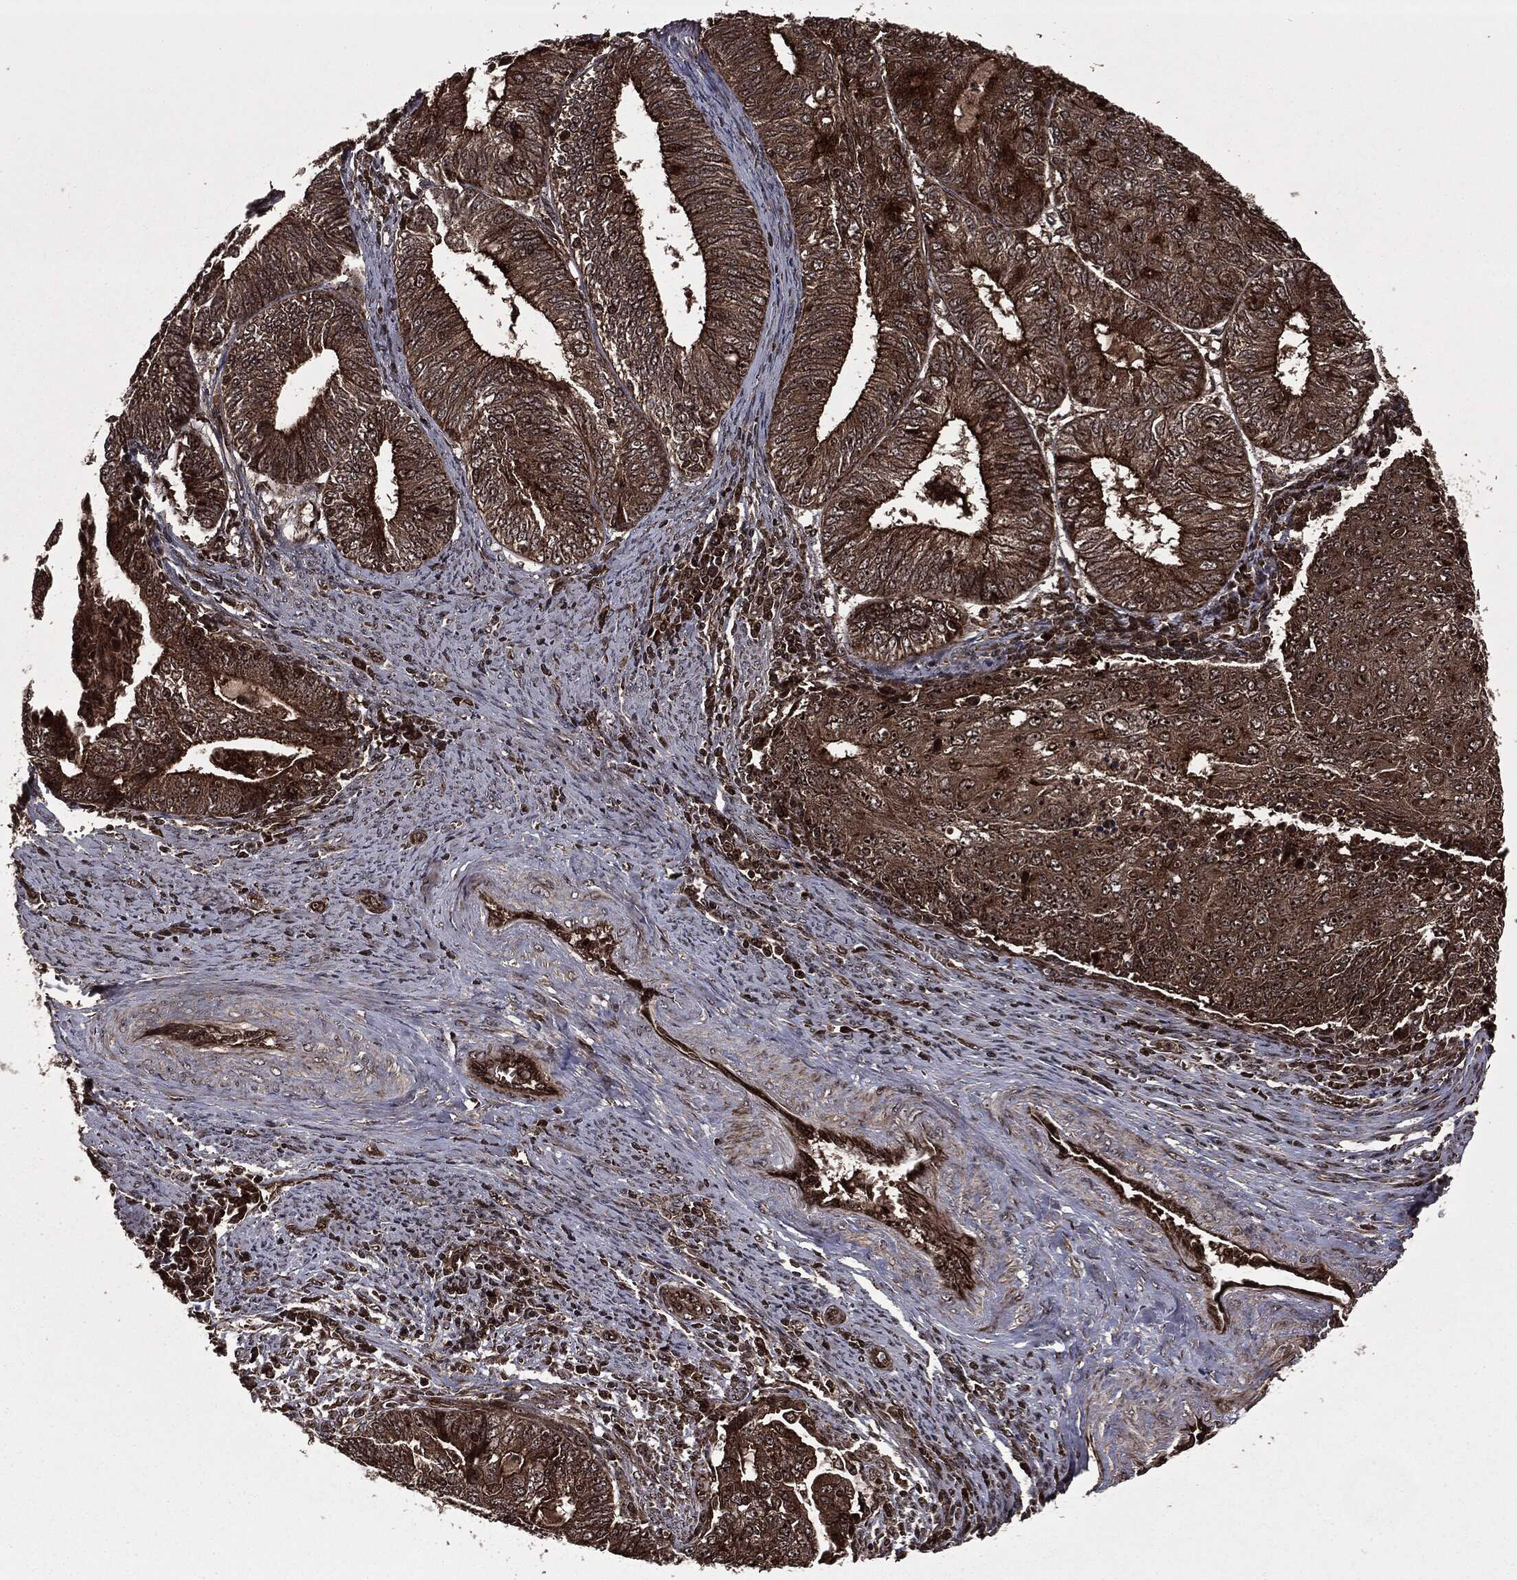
{"staining": {"intensity": "moderate", "quantity": ">75%", "location": "cytoplasmic/membranous"}, "tissue": "endometrial cancer", "cell_type": "Tumor cells", "image_type": "cancer", "snomed": [{"axis": "morphology", "description": "Adenocarcinoma, NOS"}, {"axis": "topography", "description": "Endometrium"}], "caption": "Human endometrial cancer (adenocarcinoma) stained with a brown dye exhibits moderate cytoplasmic/membranous positive expression in about >75% of tumor cells.", "gene": "CARD6", "patient": {"sex": "female", "age": 82}}